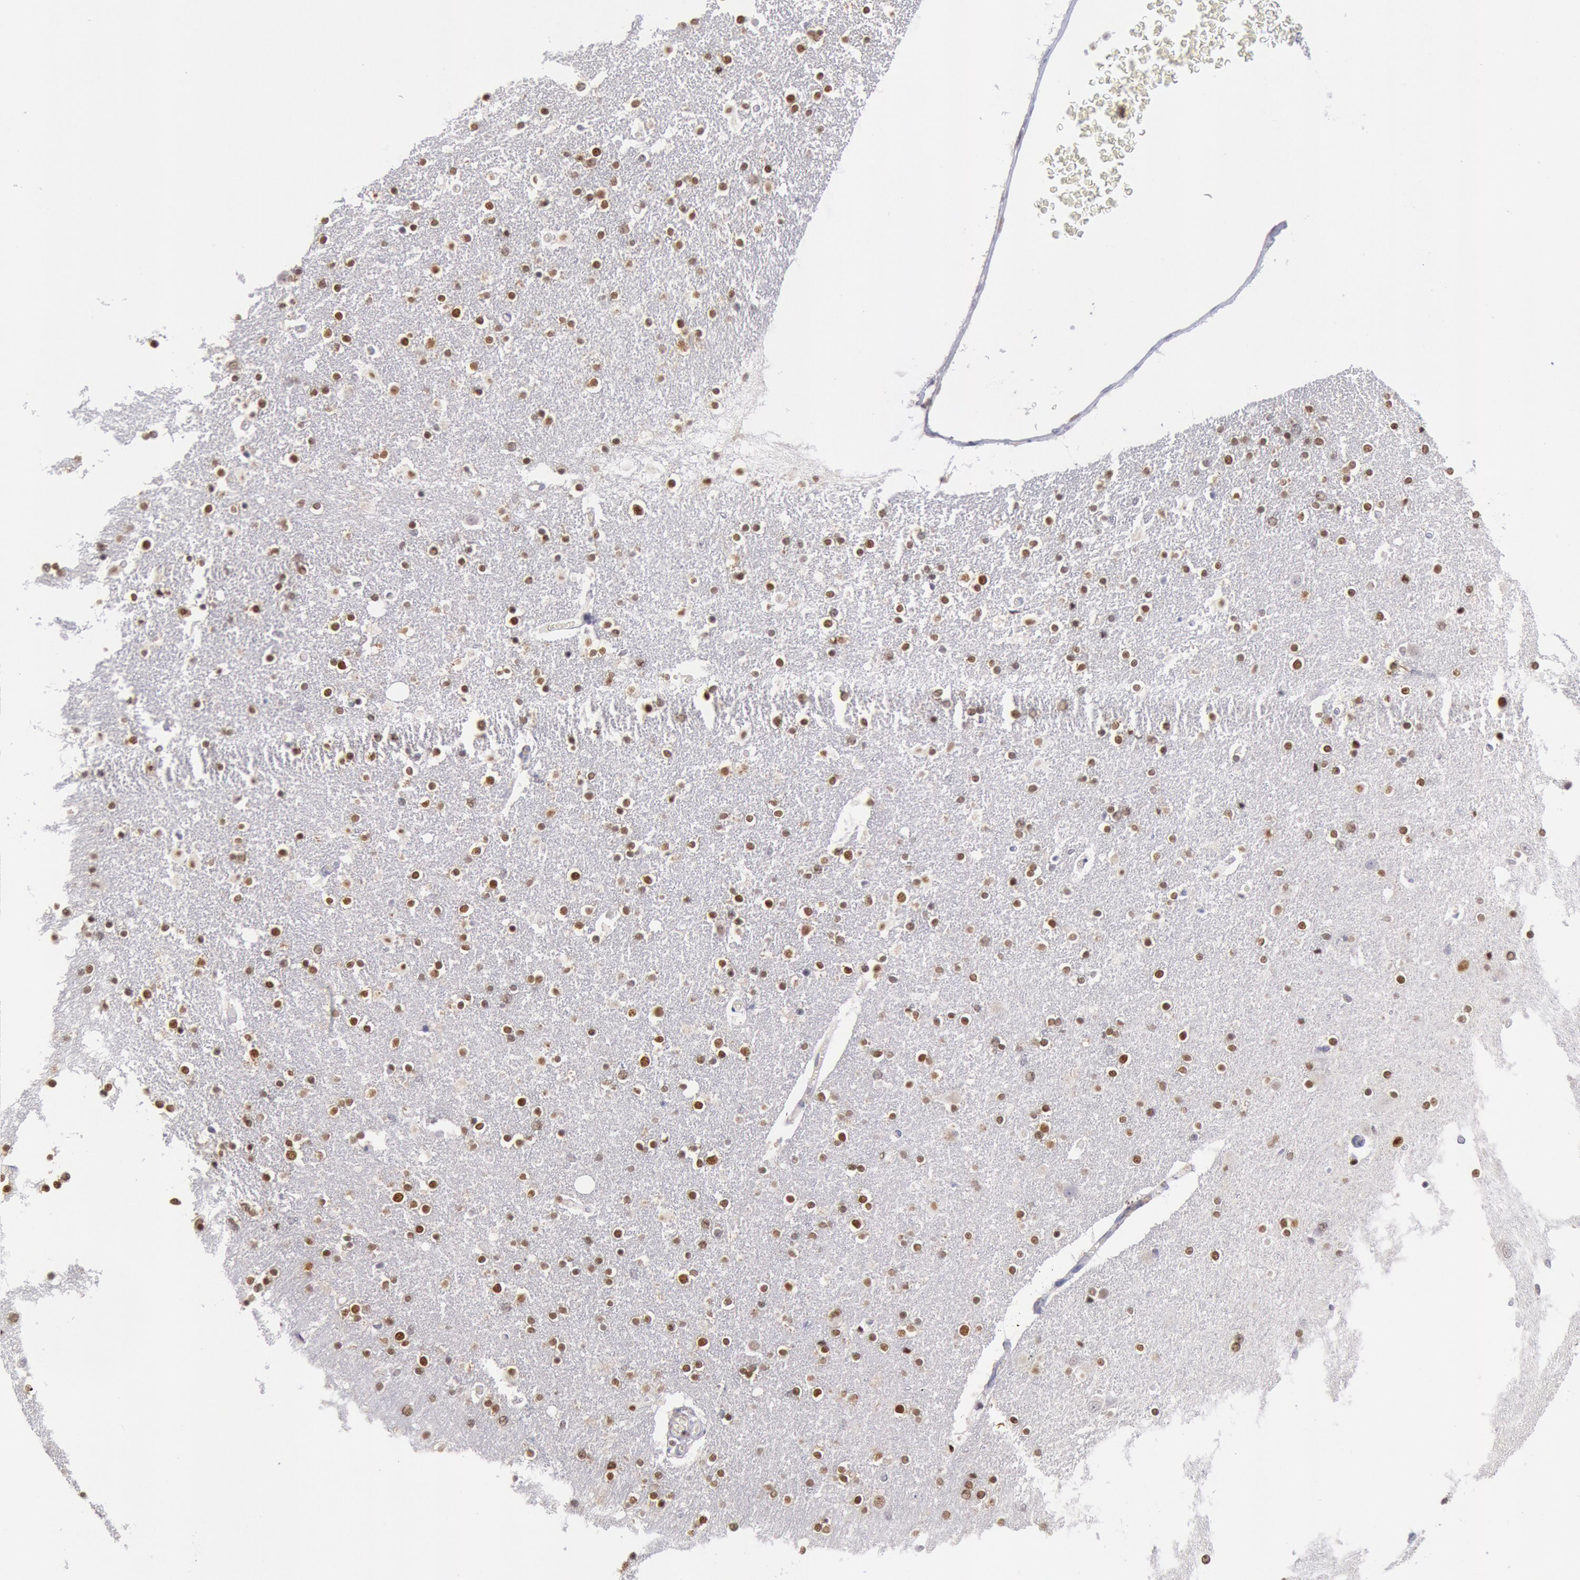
{"staining": {"intensity": "strong", "quantity": ">75%", "location": "nuclear"}, "tissue": "caudate", "cell_type": "Glial cells", "image_type": "normal", "snomed": [{"axis": "morphology", "description": "Normal tissue, NOS"}, {"axis": "topography", "description": "Lateral ventricle wall"}], "caption": "The immunohistochemical stain labels strong nuclear positivity in glial cells of benign caudate. The staining was performed using DAB to visualize the protein expression in brown, while the nuclei were stained in blue with hematoxylin (Magnification: 20x).", "gene": "RPS6KA5", "patient": {"sex": "female", "age": 54}}